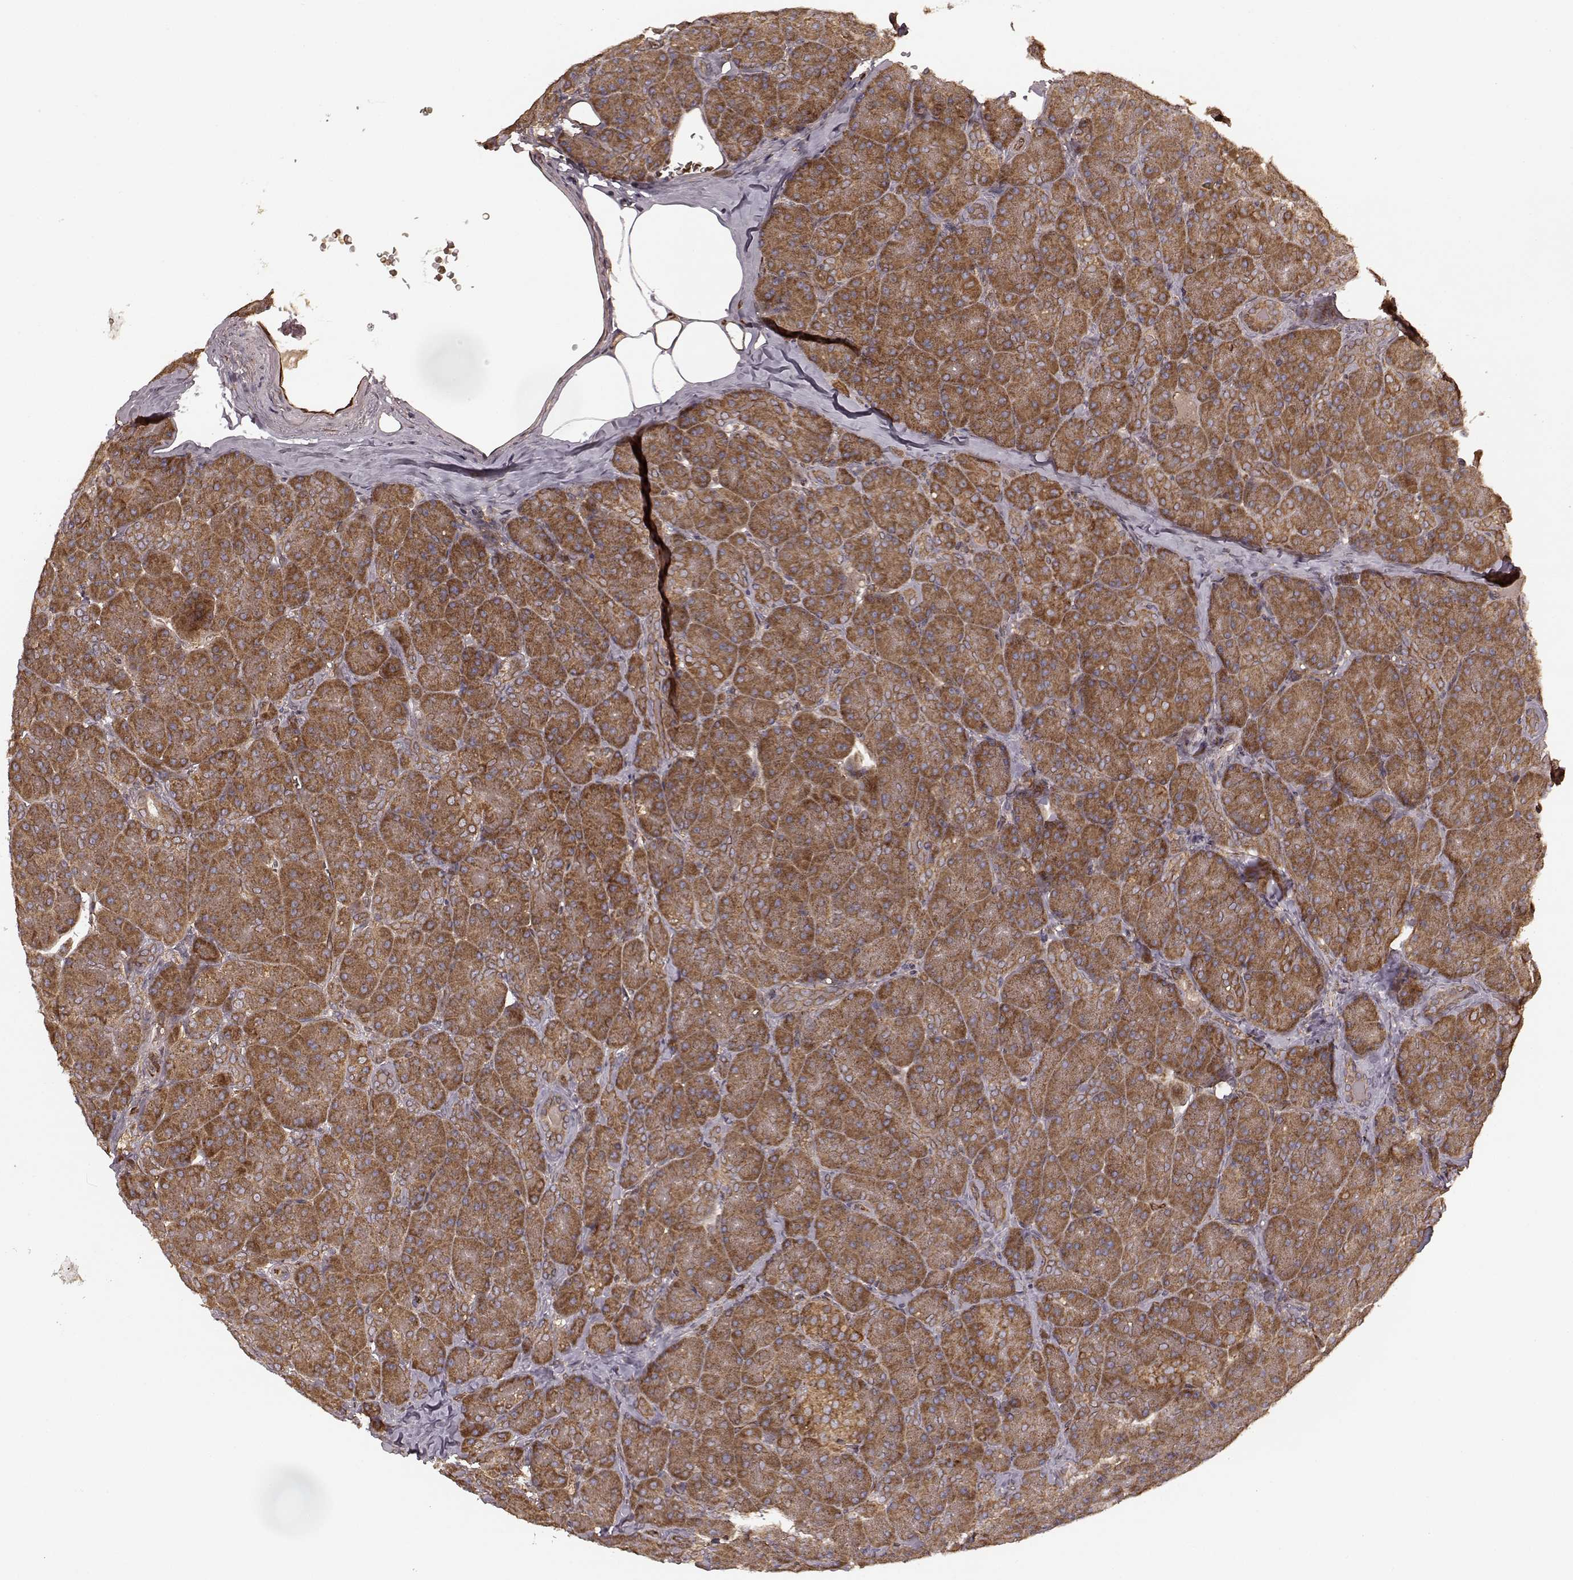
{"staining": {"intensity": "strong", "quantity": ">75%", "location": "cytoplasmic/membranous"}, "tissue": "pancreas", "cell_type": "Exocrine glandular cells", "image_type": "normal", "snomed": [{"axis": "morphology", "description": "Normal tissue, NOS"}, {"axis": "topography", "description": "Pancreas"}], "caption": "Protein staining by IHC displays strong cytoplasmic/membranous positivity in approximately >75% of exocrine glandular cells in benign pancreas.", "gene": "AGPAT1", "patient": {"sex": "male", "age": 57}}